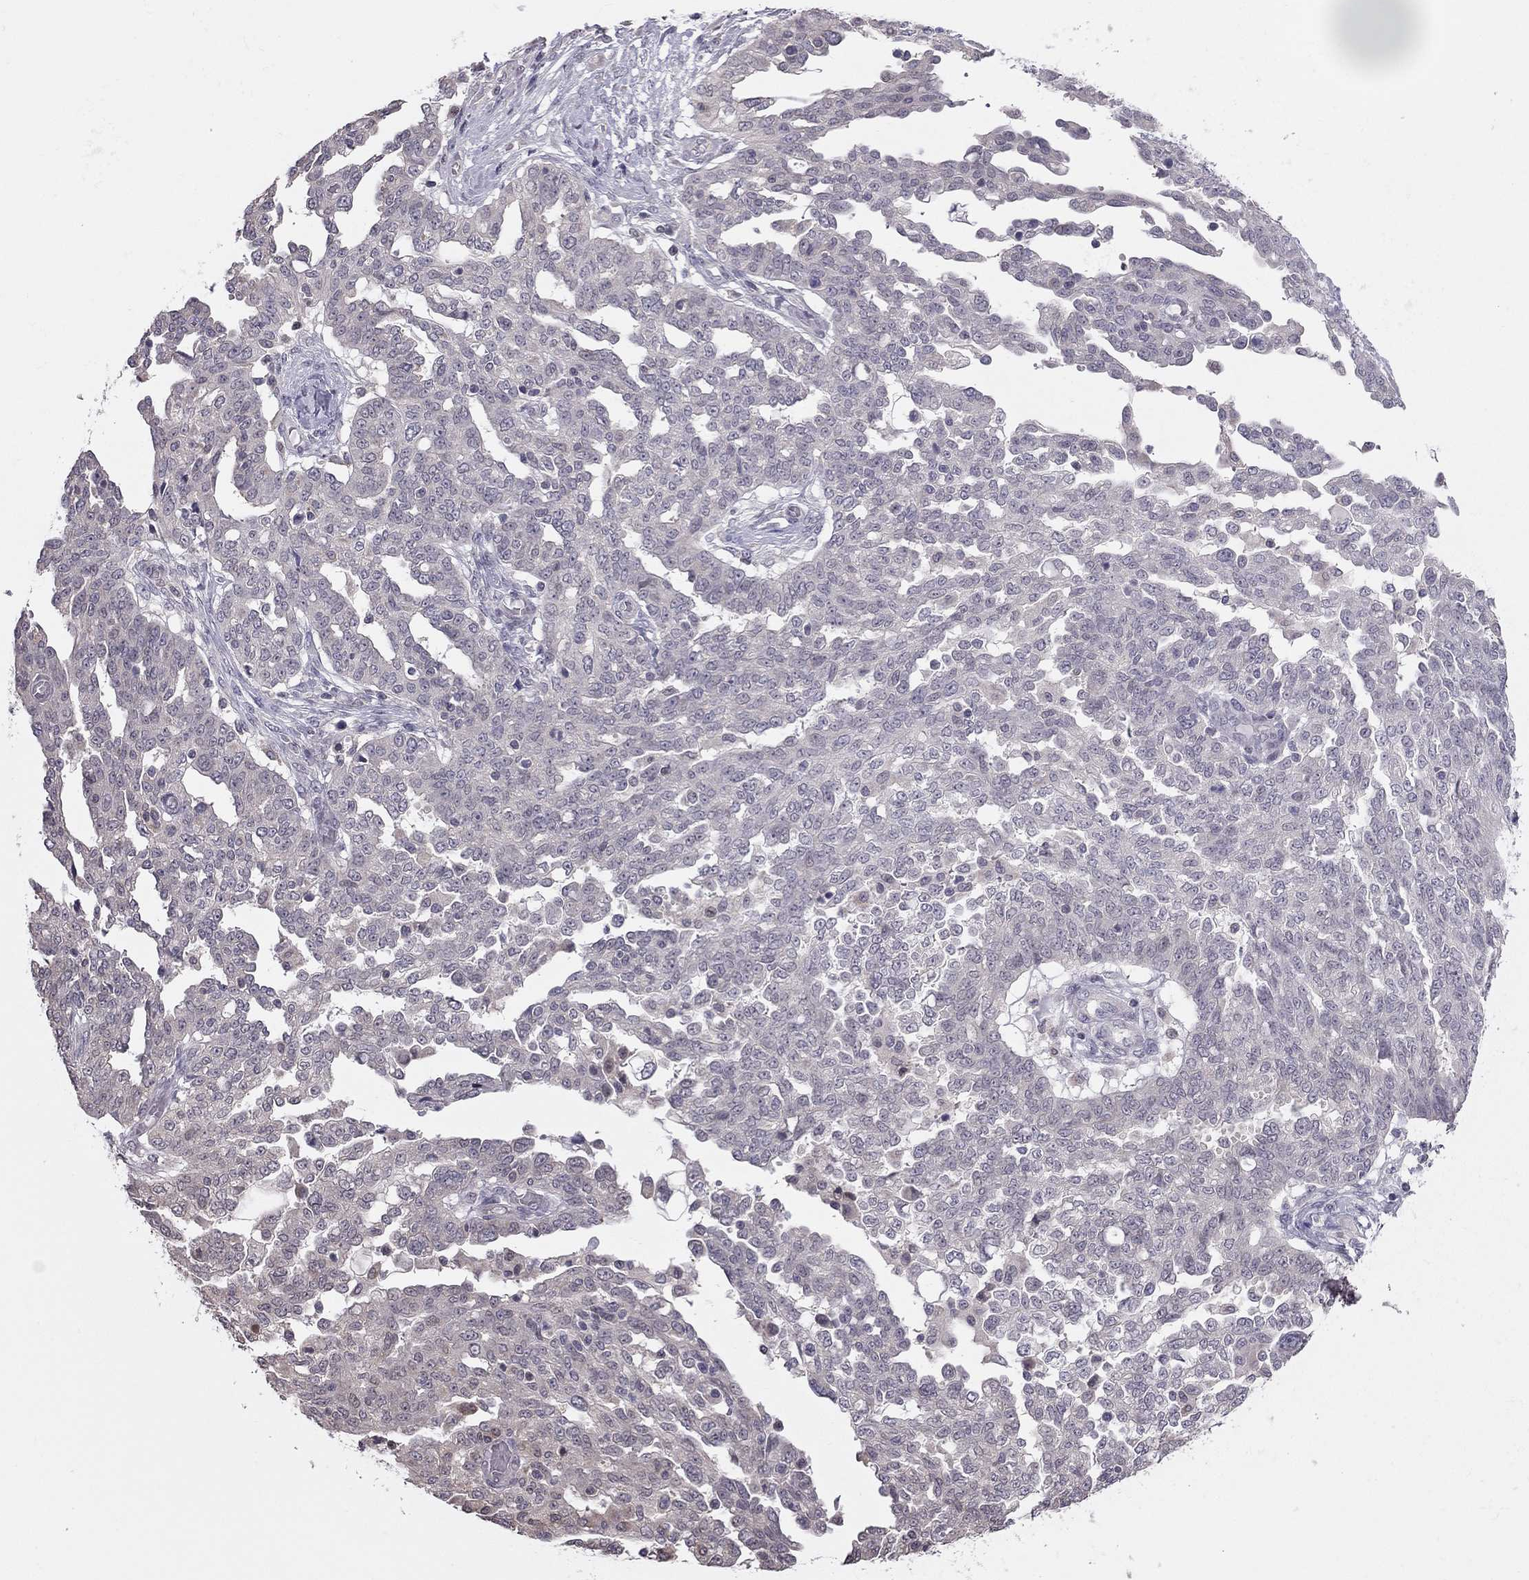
{"staining": {"intensity": "negative", "quantity": "none", "location": "none"}, "tissue": "ovarian cancer", "cell_type": "Tumor cells", "image_type": "cancer", "snomed": [{"axis": "morphology", "description": "Cystadenocarcinoma, serous, NOS"}, {"axis": "topography", "description": "Ovary"}], "caption": "An image of ovarian cancer (serous cystadenocarcinoma) stained for a protein displays no brown staining in tumor cells. Brightfield microscopy of IHC stained with DAB (3,3'-diaminobenzidine) (brown) and hematoxylin (blue), captured at high magnification.", "gene": "HSF2BP", "patient": {"sex": "female", "age": 67}}